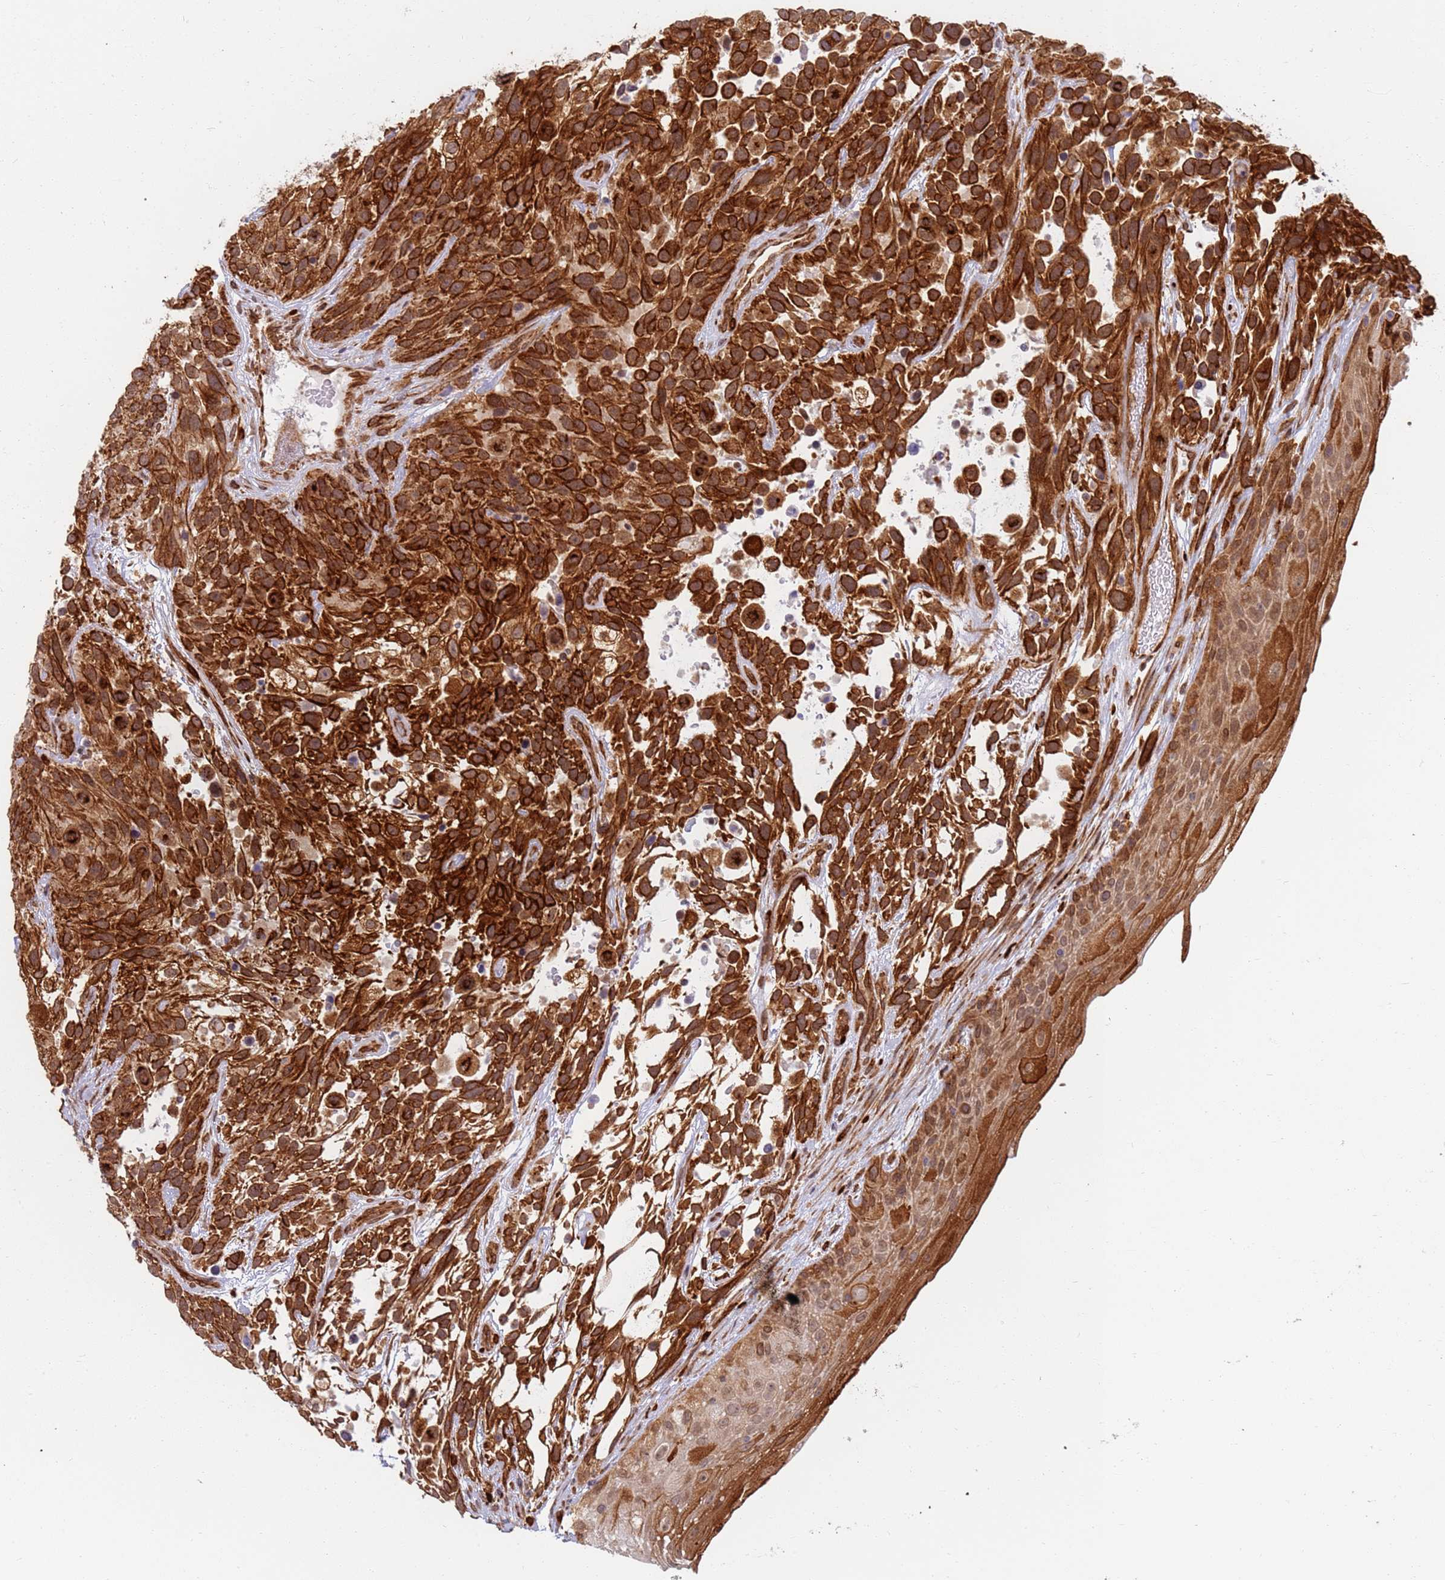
{"staining": {"intensity": "strong", "quantity": ">75%", "location": "cytoplasmic/membranous"}, "tissue": "urothelial cancer", "cell_type": "Tumor cells", "image_type": "cancer", "snomed": [{"axis": "morphology", "description": "Urothelial carcinoma, High grade"}, {"axis": "topography", "description": "Urinary bladder"}], "caption": "A histopathology image showing strong cytoplasmic/membranous expression in approximately >75% of tumor cells in urothelial carcinoma (high-grade), as visualized by brown immunohistochemical staining.", "gene": "CEP170", "patient": {"sex": "female", "age": 70}}